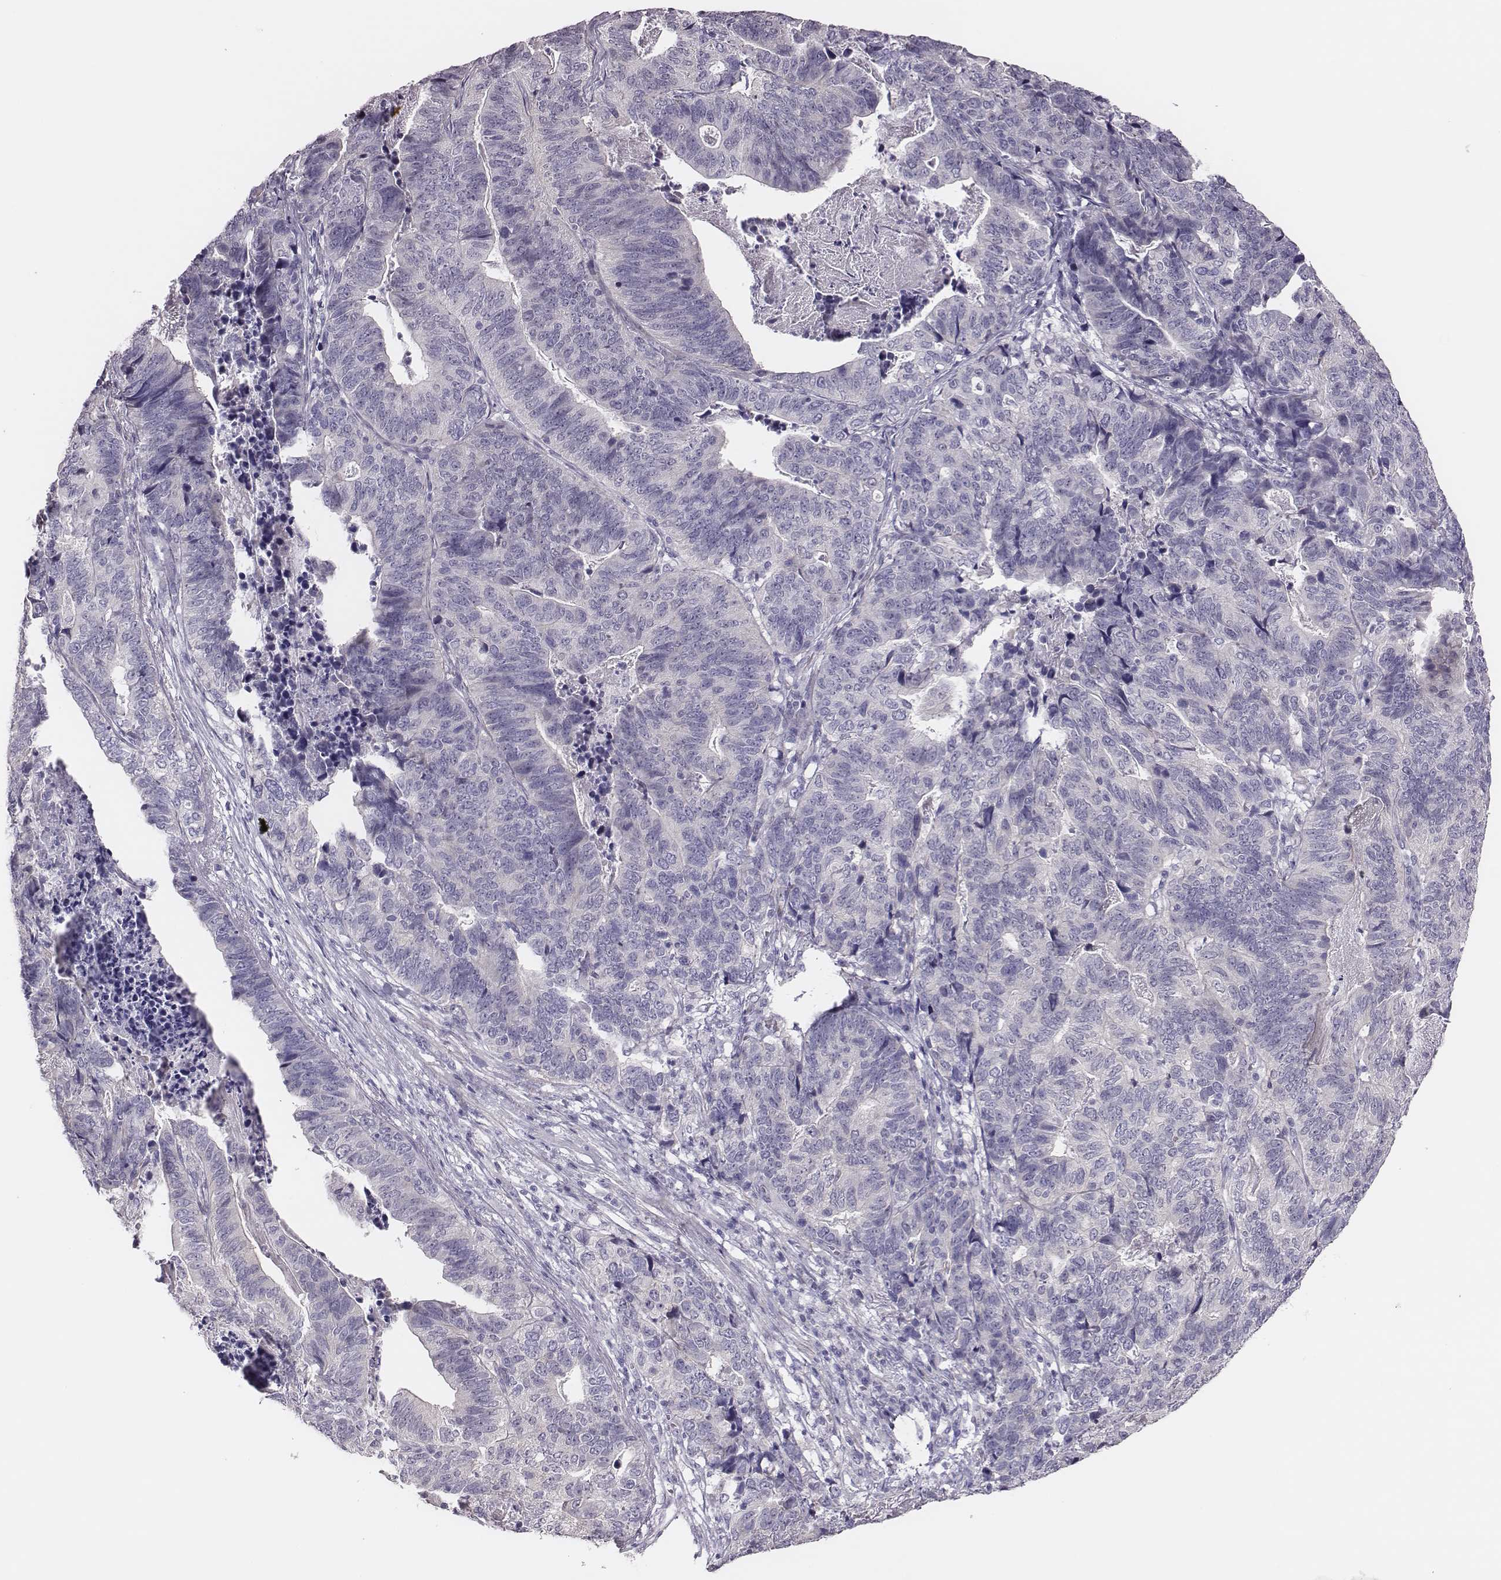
{"staining": {"intensity": "negative", "quantity": "none", "location": "none"}, "tissue": "stomach cancer", "cell_type": "Tumor cells", "image_type": "cancer", "snomed": [{"axis": "morphology", "description": "Adenocarcinoma, NOS"}, {"axis": "topography", "description": "Stomach, upper"}], "caption": "Immunohistochemical staining of human stomach adenocarcinoma exhibits no significant expression in tumor cells.", "gene": "SCML2", "patient": {"sex": "female", "age": 67}}